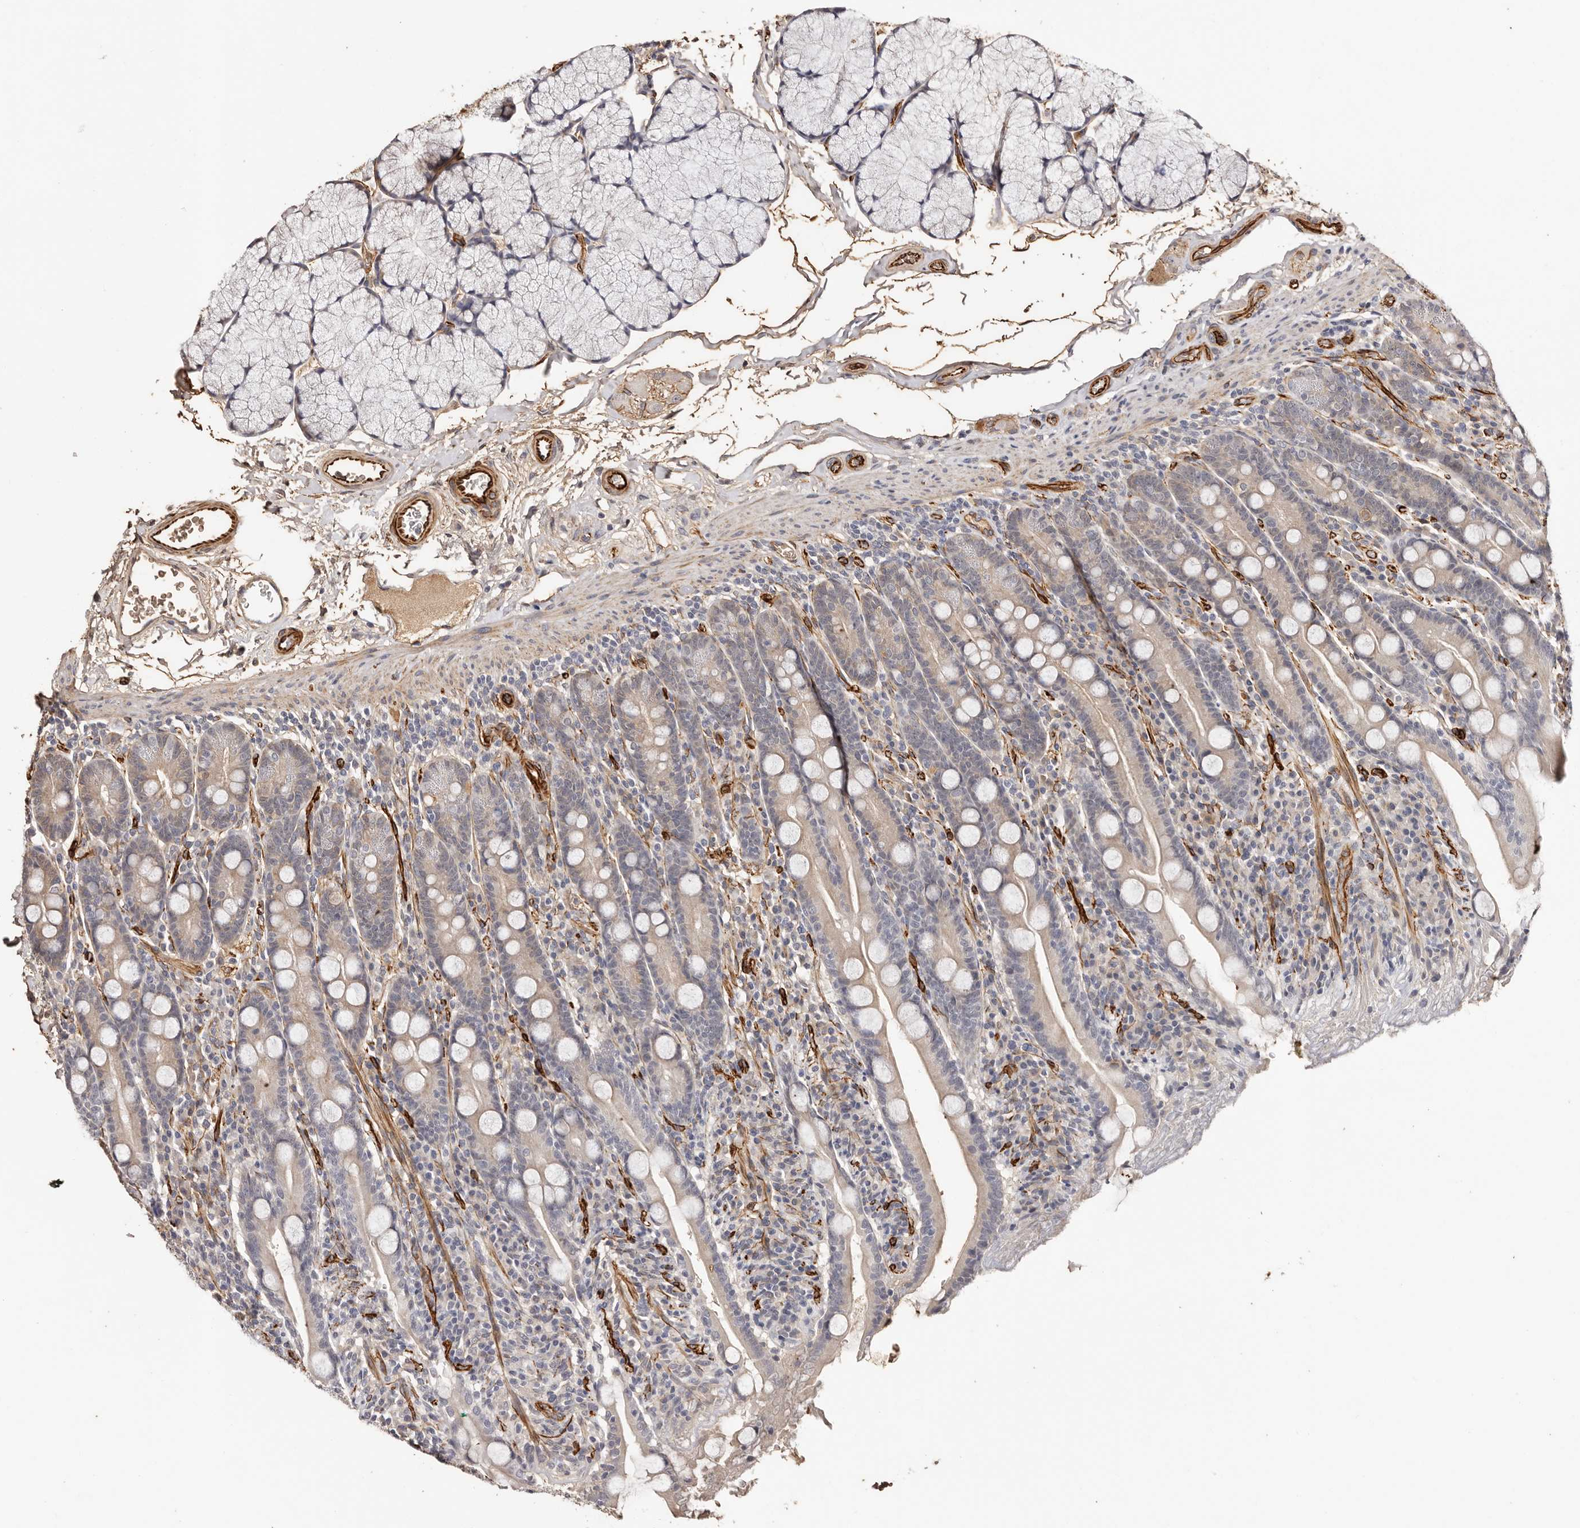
{"staining": {"intensity": "moderate", "quantity": "<25%", "location": "cytoplasmic/membranous"}, "tissue": "duodenum", "cell_type": "Glandular cells", "image_type": "normal", "snomed": [{"axis": "morphology", "description": "Normal tissue, NOS"}, {"axis": "topography", "description": "Duodenum"}], "caption": "Immunohistochemical staining of benign human duodenum shows <25% levels of moderate cytoplasmic/membranous protein staining in approximately <25% of glandular cells. (brown staining indicates protein expression, while blue staining denotes nuclei).", "gene": "ZNF557", "patient": {"sex": "male", "age": 35}}